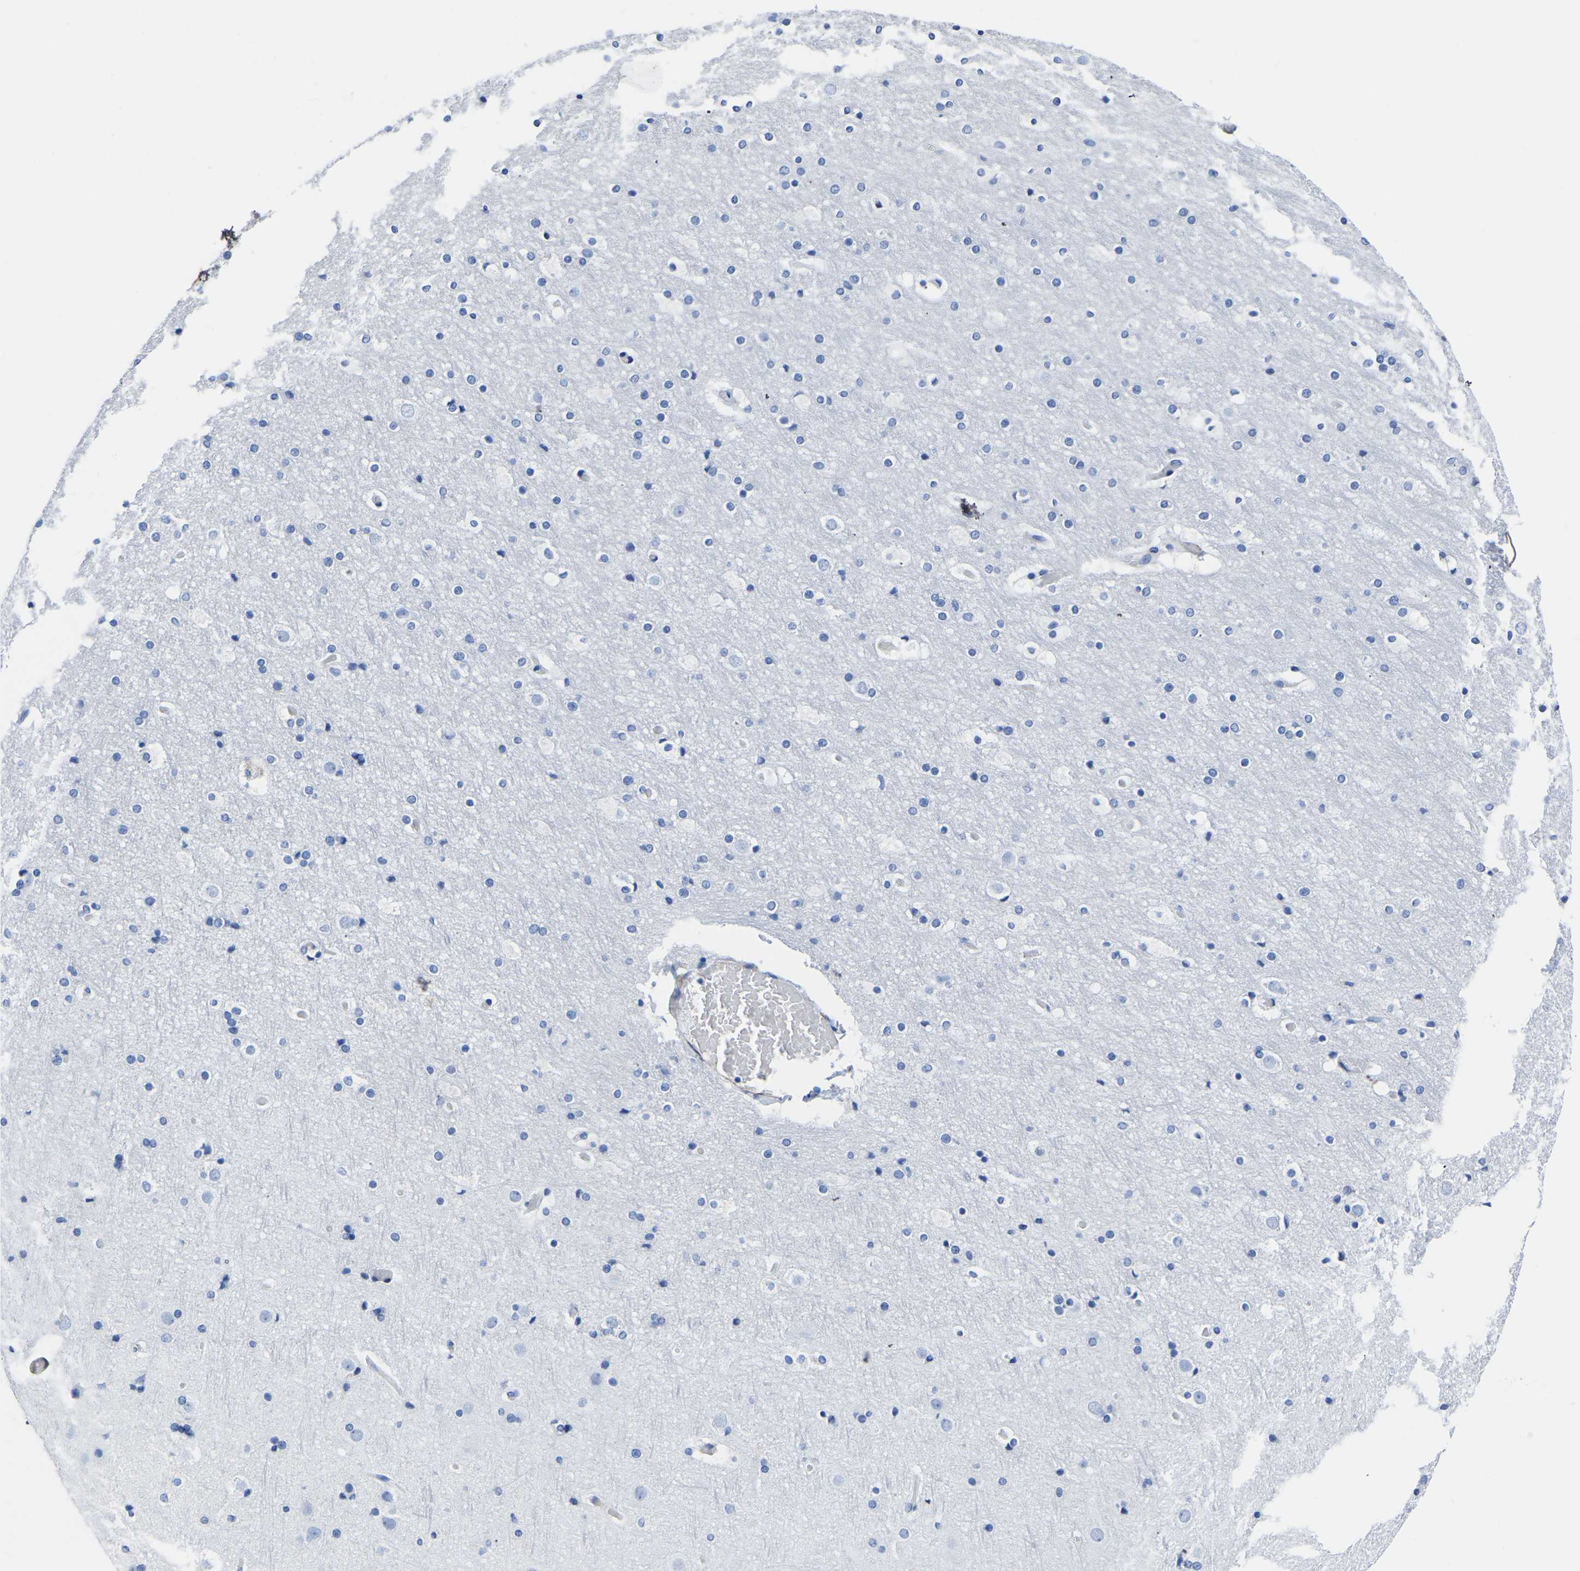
{"staining": {"intensity": "negative", "quantity": "none", "location": "none"}, "tissue": "cerebral cortex", "cell_type": "Endothelial cells", "image_type": "normal", "snomed": [{"axis": "morphology", "description": "Normal tissue, NOS"}, {"axis": "topography", "description": "Cerebral cortex"}], "caption": "IHC of benign cerebral cortex exhibits no staining in endothelial cells.", "gene": "SLC45A3", "patient": {"sex": "male", "age": 57}}